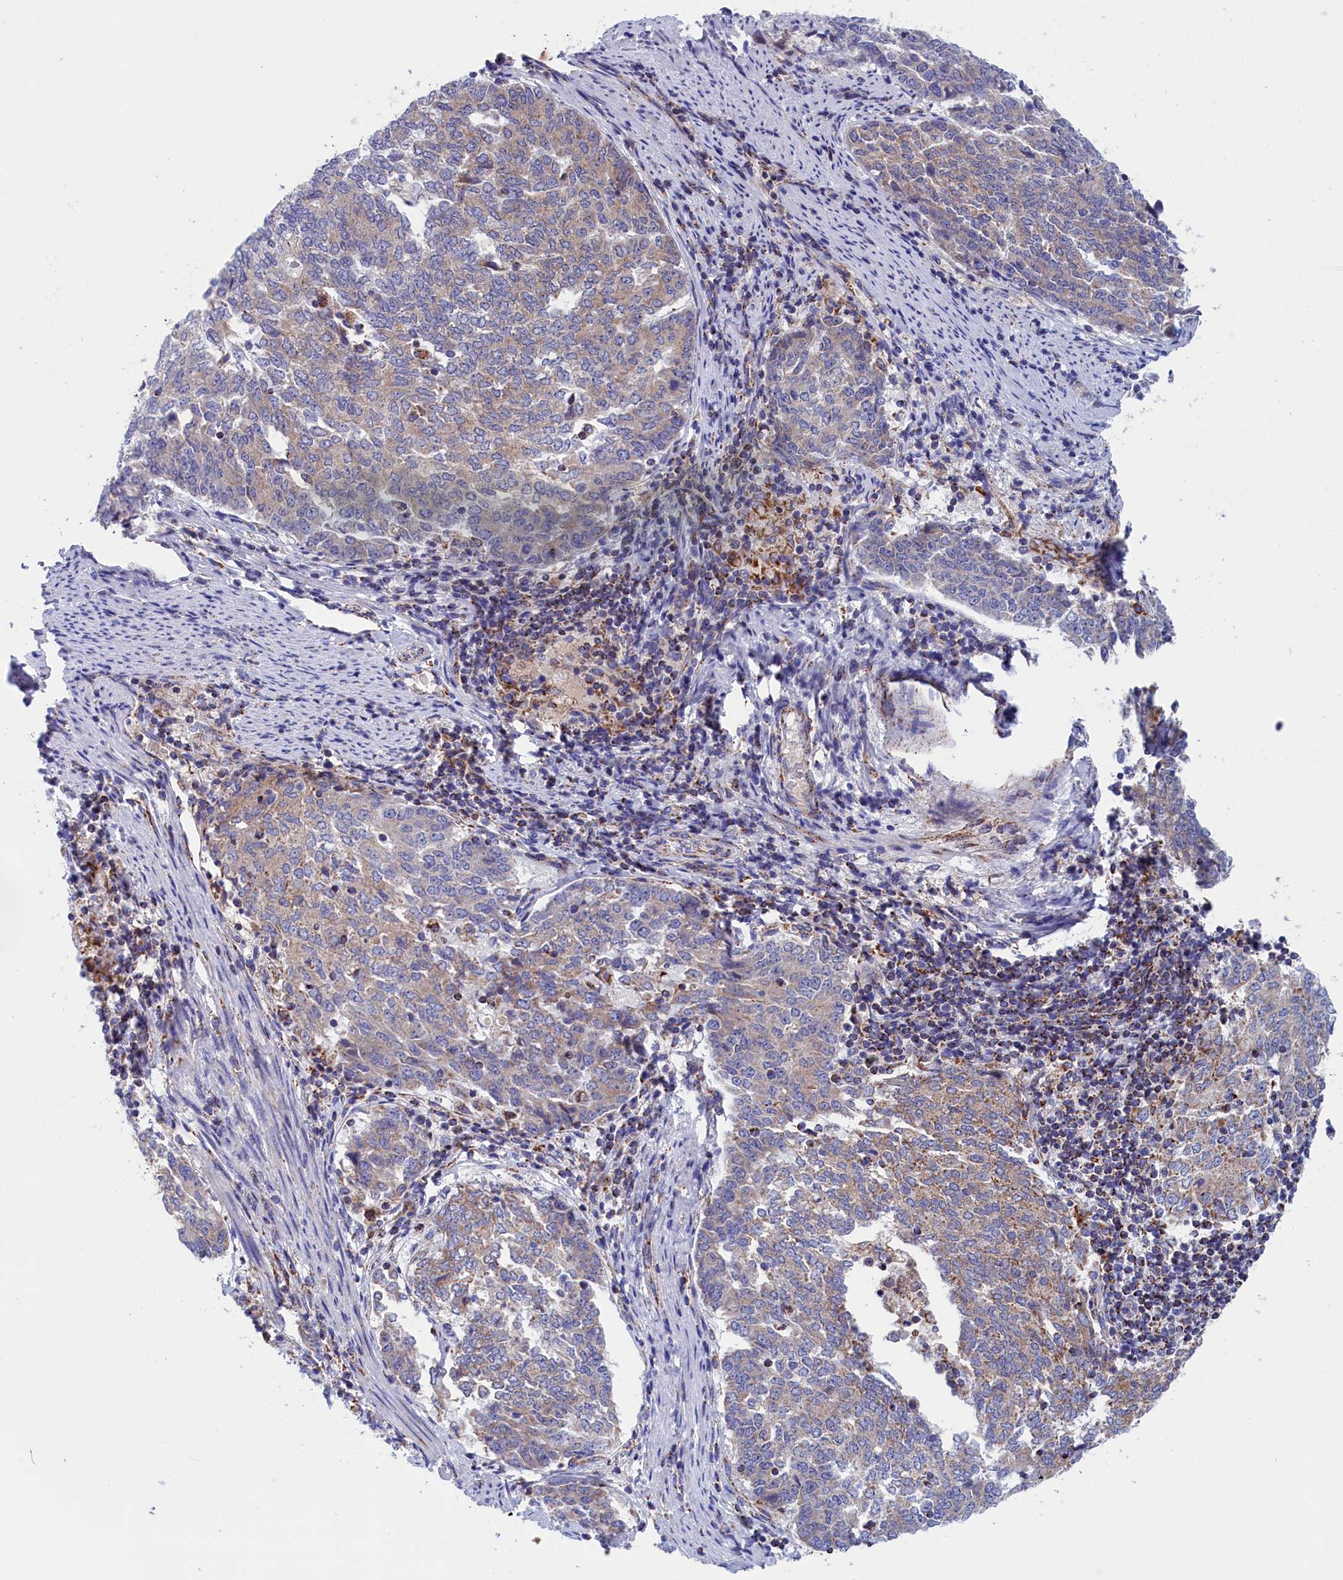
{"staining": {"intensity": "moderate", "quantity": "<25%", "location": "cytoplasmic/membranous"}, "tissue": "endometrial cancer", "cell_type": "Tumor cells", "image_type": "cancer", "snomed": [{"axis": "morphology", "description": "Adenocarcinoma, NOS"}, {"axis": "topography", "description": "Endometrium"}], "caption": "Immunohistochemistry histopathology image of neoplastic tissue: endometrial cancer stained using immunohistochemistry (IHC) exhibits low levels of moderate protein expression localized specifically in the cytoplasmic/membranous of tumor cells, appearing as a cytoplasmic/membranous brown color.", "gene": "WDR83", "patient": {"sex": "female", "age": 80}}